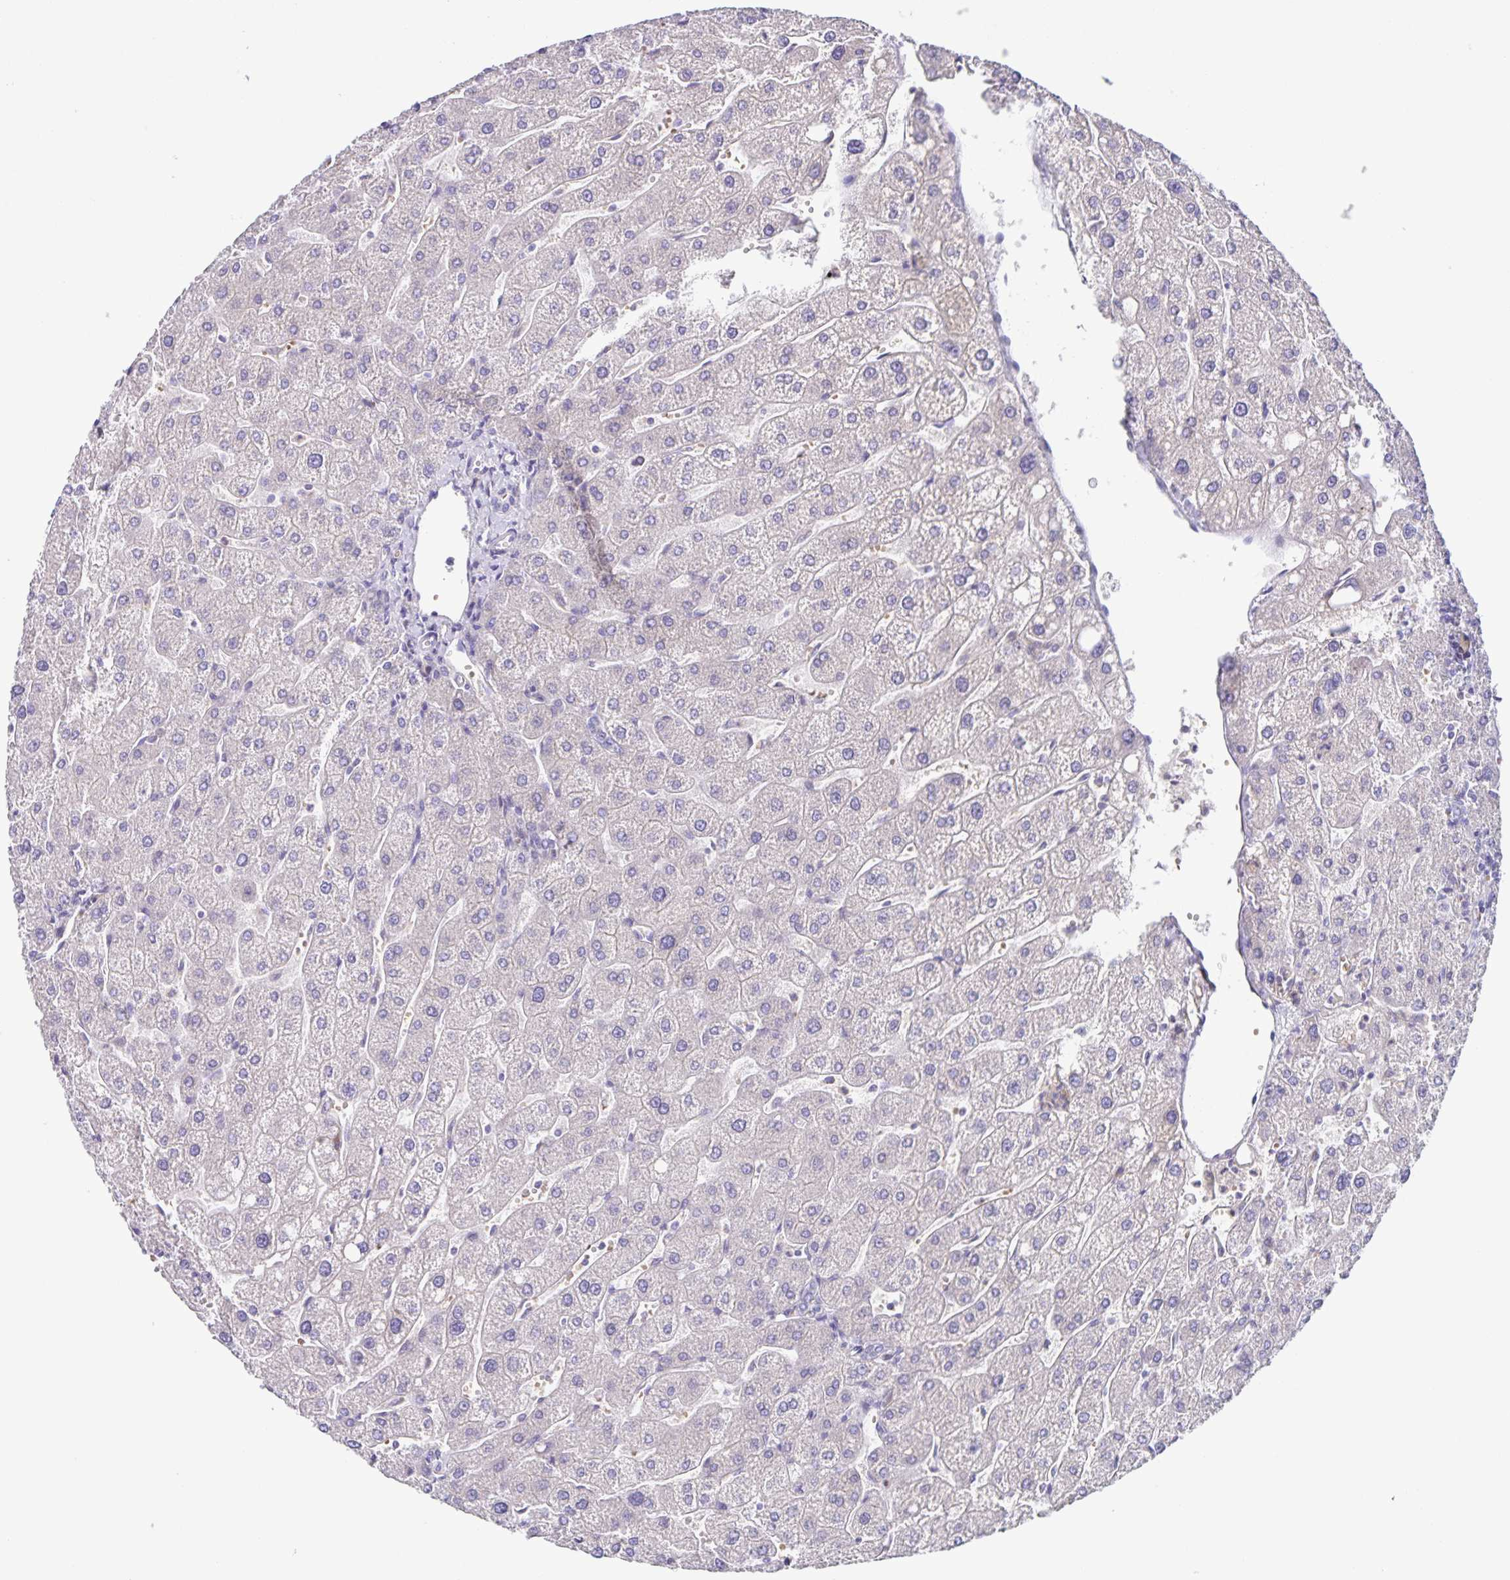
{"staining": {"intensity": "negative", "quantity": "none", "location": "none"}, "tissue": "liver", "cell_type": "Cholangiocytes", "image_type": "normal", "snomed": [{"axis": "morphology", "description": "Normal tissue, NOS"}, {"axis": "topography", "description": "Liver"}], "caption": "This is a image of immunohistochemistry staining of unremarkable liver, which shows no staining in cholangiocytes.", "gene": "STPG4", "patient": {"sex": "male", "age": 67}}